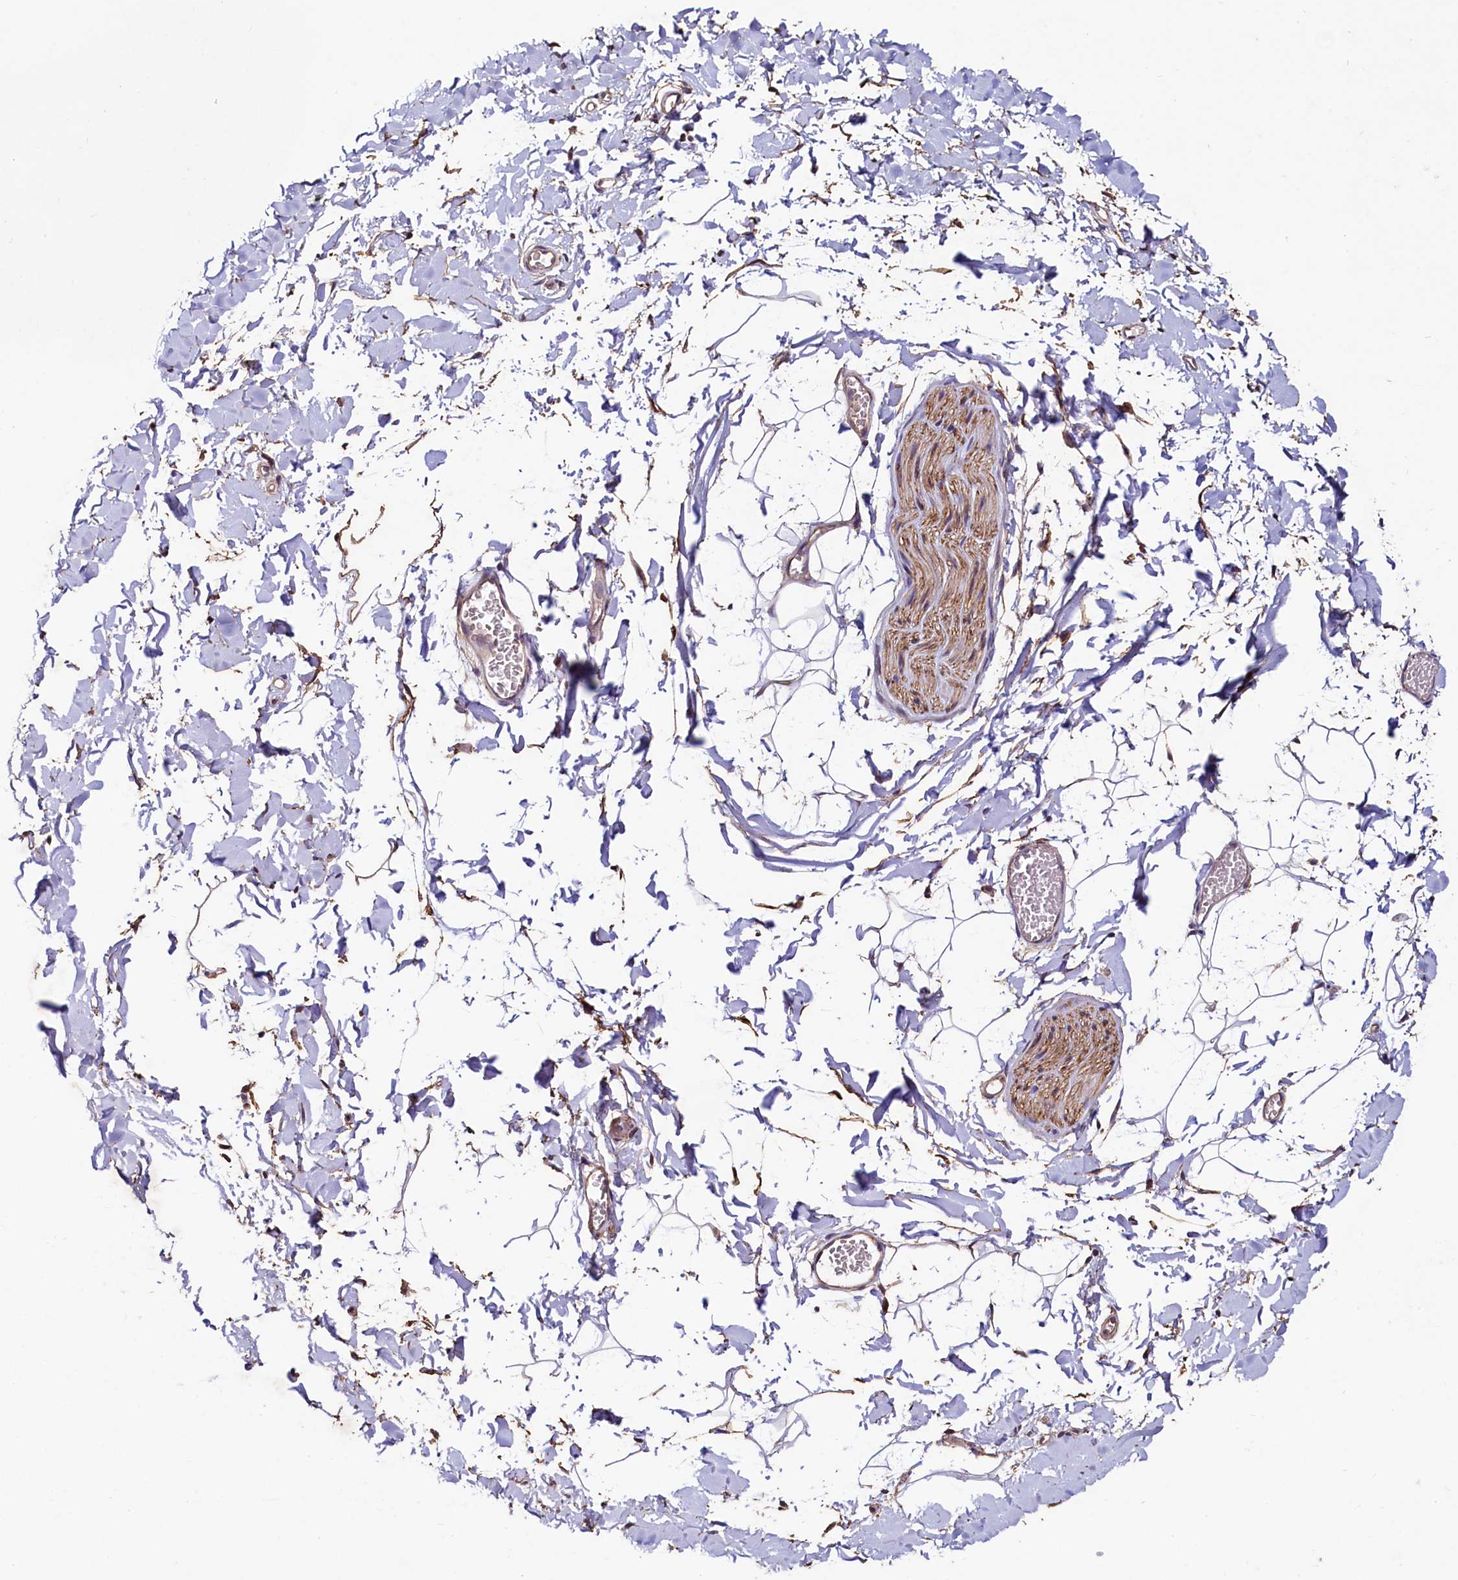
{"staining": {"intensity": "weak", "quantity": "<25%", "location": "cytoplasmic/membranous"}, "tissue": "adipose tissue", "cell_type": "Adipocytes", "image_type": "normal", "snomed": [{"axis": "morphology", "description": "Normal tissue, NOS"}, {"axis": "topography", "description": "Gallbladder"}, {"axis": "topography", "description": "Peripheral nerve tissue"}], "caption": "IHC histopathology image of unremarkable adipose tissue stained for a protein (brown), which displays no positivity in adipocytes. (Stains: DAB IHC with hematoxylin counter stain, Microscopy: brightfield microscopy at high magnification).", "gene": "PALM", "patient": {"sex": "male", "age": 38}}